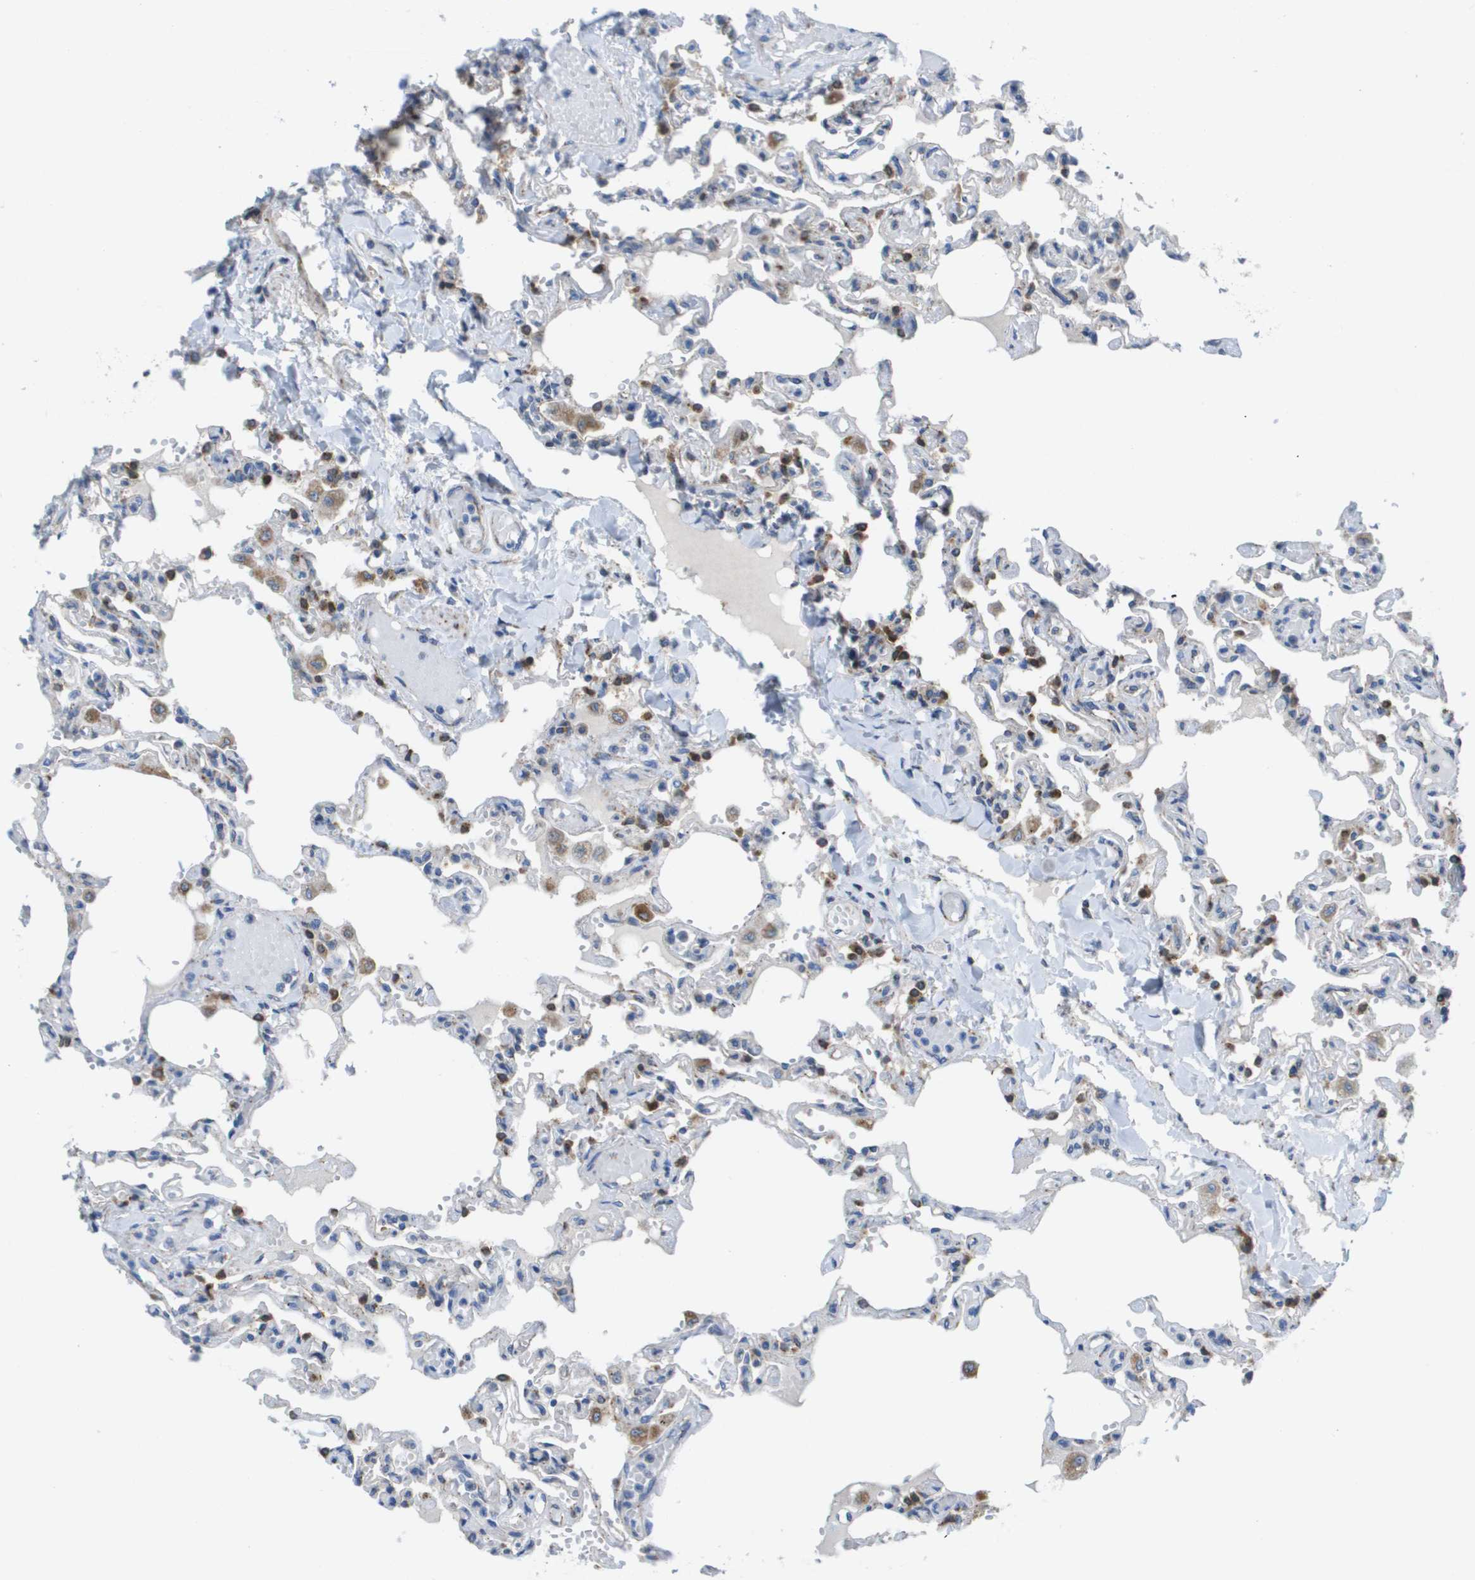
{"staining": {"intensity": "moderate", "quantity": "<25%", "location": "cytoplasmic/membranous"}, "tissue": "lung", "cell_type": "Alveolar cells", "image_type": "normal", "snomed": [{"axis": "morphology", "description": "Normal tissue, NOS"}, {"axis": "topography", "description": "Lung"}], "caption": "A brown stain shows moderate cytoplasmic/membranous staining of a protein in alveolar cells of normal lung.", "gene": "FIS1", "patient": {"sex": "male", "age": 21}}